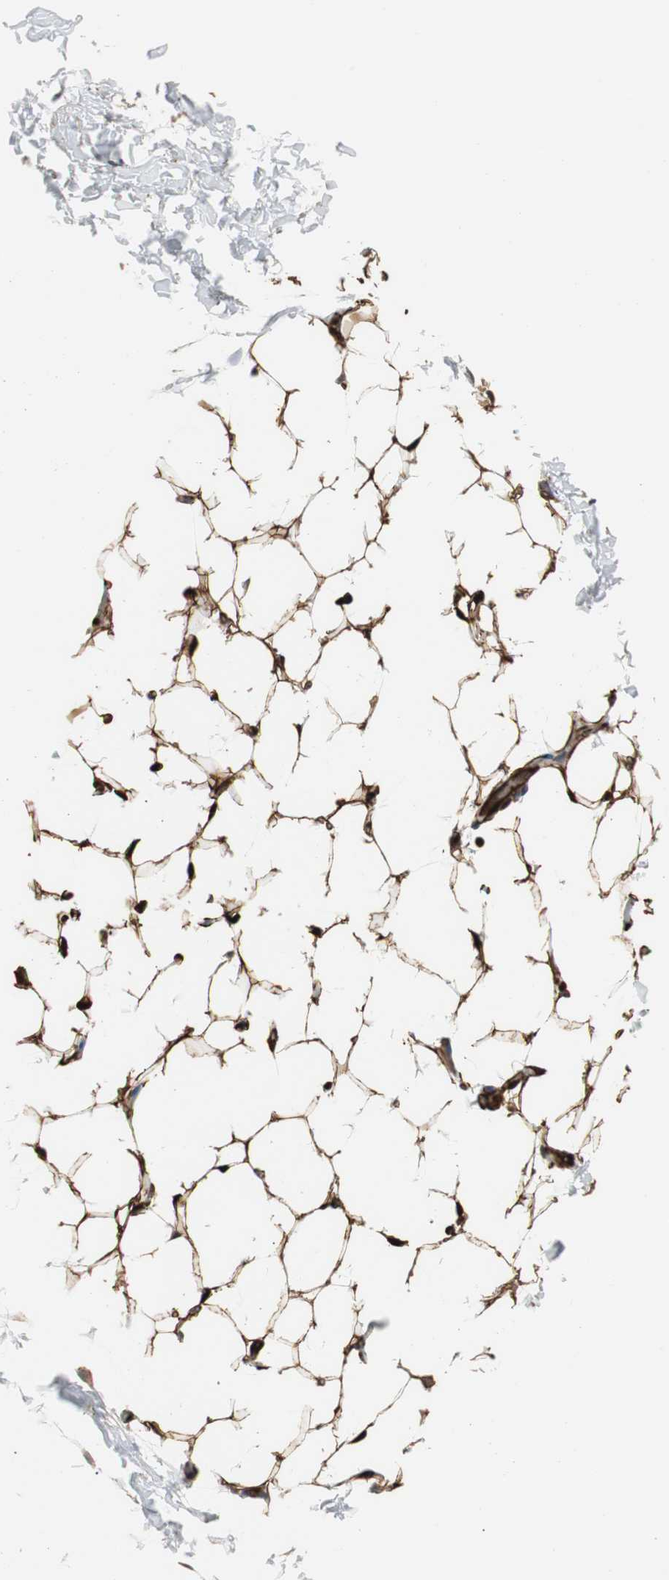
{"staining": {"intensity": "strong", "quantity": ">75%", "location": "cytoplasmic/membranous,nuclear"}, "tissue": "adipose tissue", "cell_type": "Adipocytes", "image_type": "normal", "snomed": [{"axis": "morphology", "description": "Normal tissue, NOS"}, {"axis": "topography", "description": "Soft tissue"}], "caption": "IHC histopathology image of benign human adipose tissue stained for a protein (brown), which exhibits high levels of strong cytoplasmic/membranous,nuclear positivity in approximately >75% of adipocytes.", "gene": "PTPN11", "patient": {"sex": "male", "age": 26}}